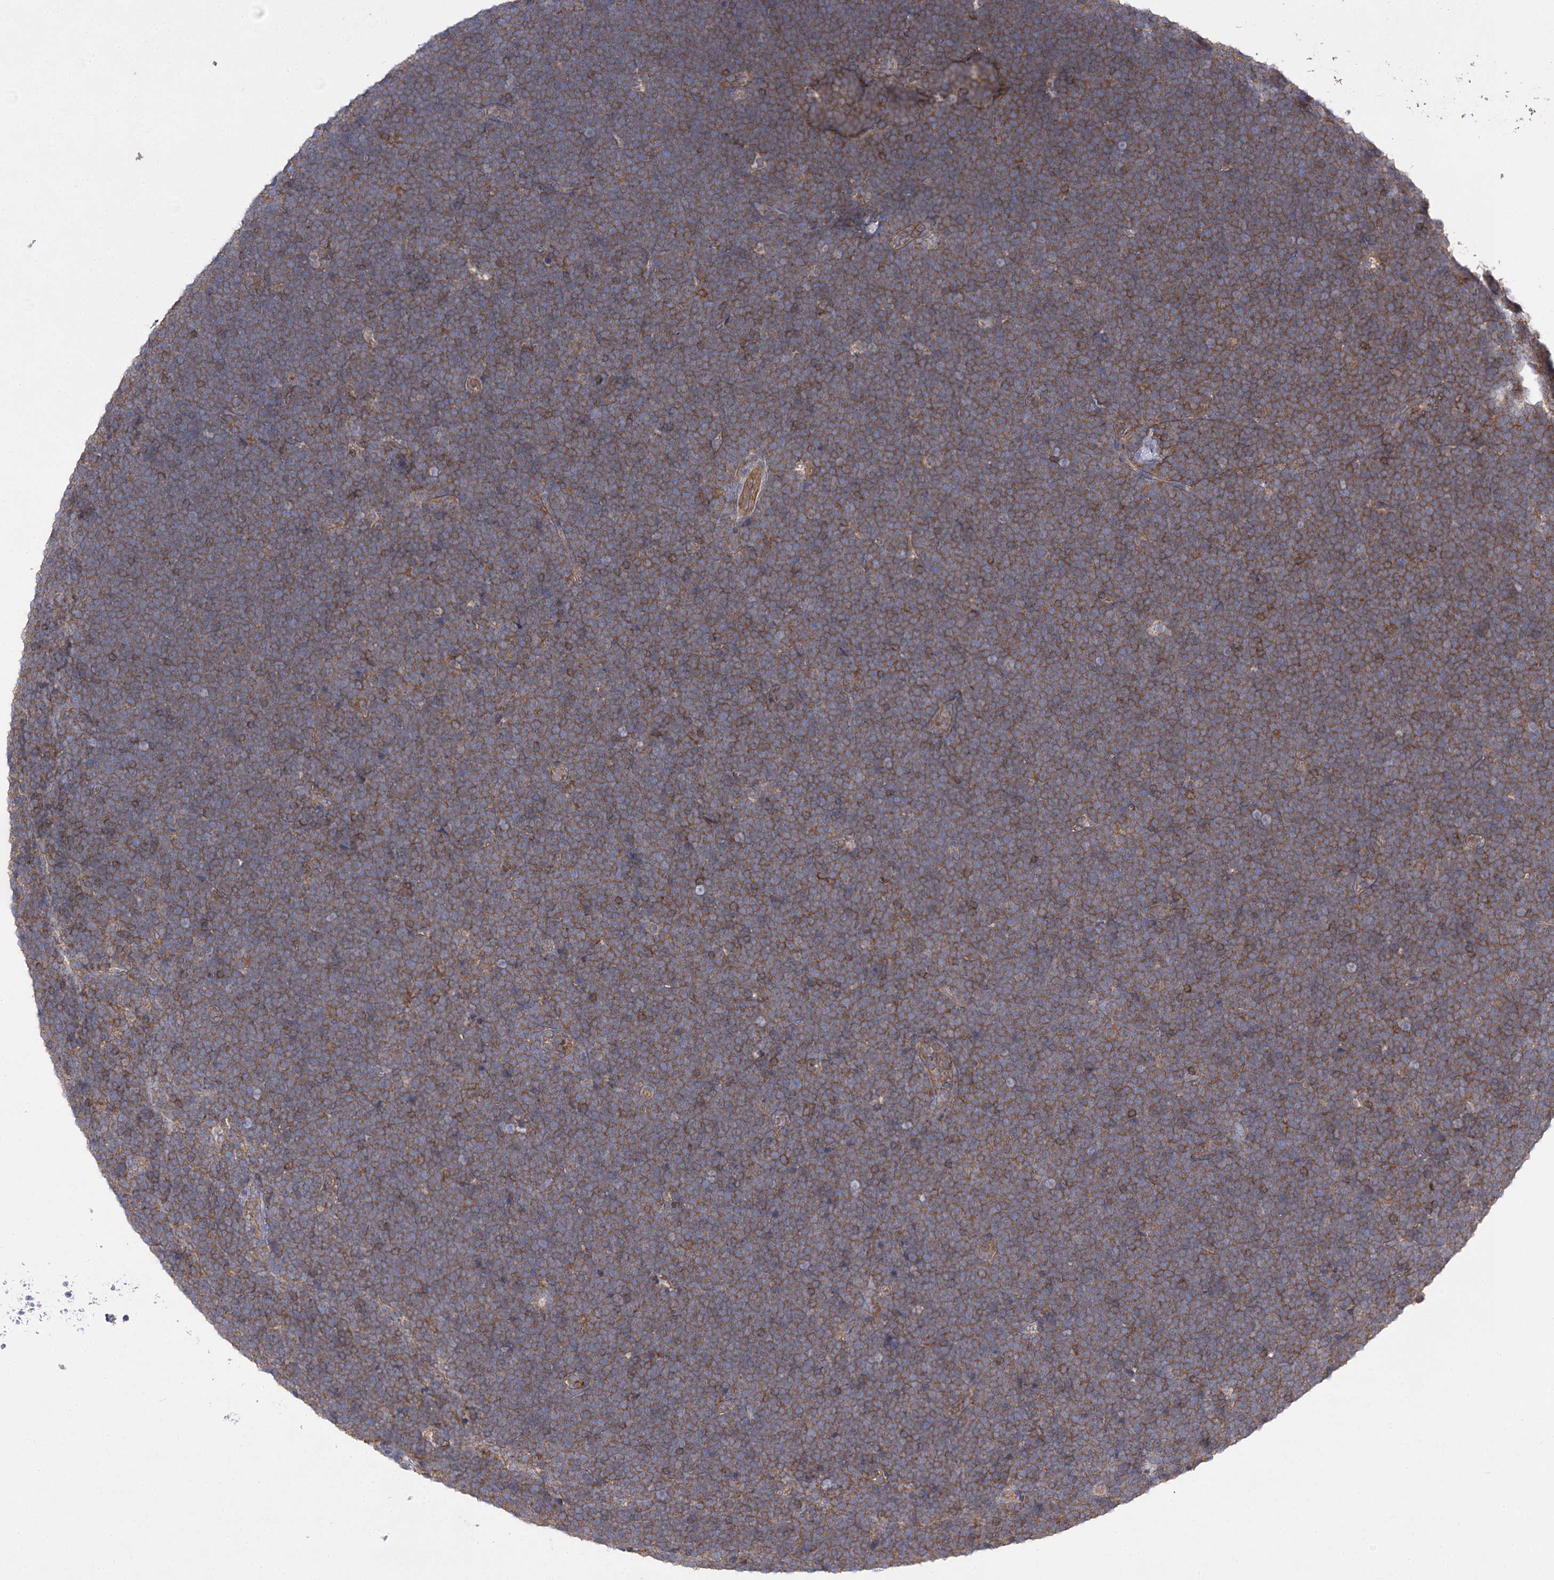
{"staining": {"intensity": "moderate", "quantity": ">75%", "location": "cytoplasmic/membranous"}, "tissue": "lymphoma", "cell_type": "Tumor cells", "image_type": "cancer", "snomed": [{"axis": "morphology", "description": "Malignant lymphoma, non-Hodgkin's type, High grade"}, {"axis": "topography", "description": "Lymph node"}], "caption": "Malignant lymphoma, non-Hodgkin's type (high-grade) stained with IHC displays moderate cytoplasmic/membranous expression in approximately >75% of tumor cells.", "gene": "BCR", "patient": {"sex": "male", "age": 13}}